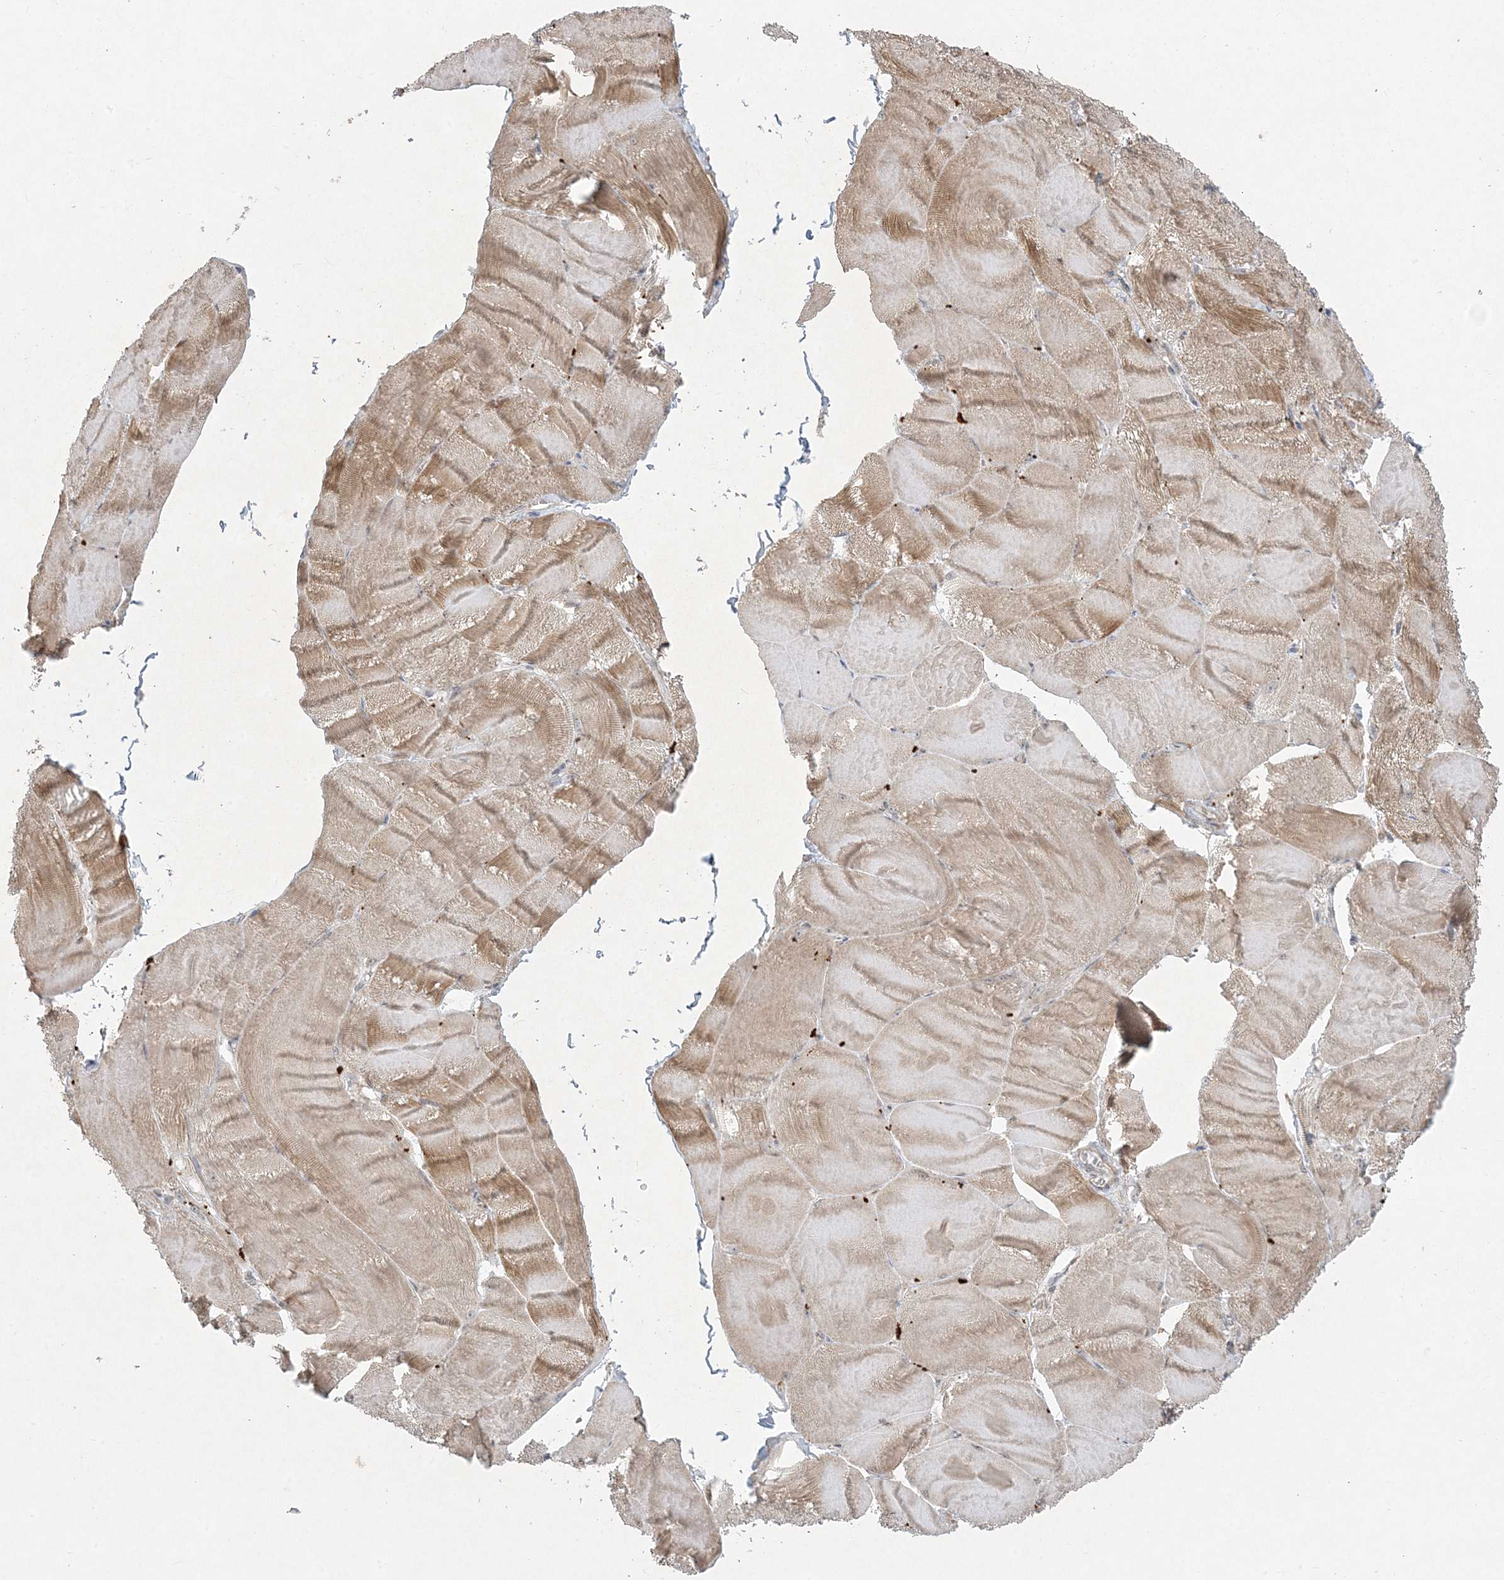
{"staining": {"intensity": "moderate", "quantity": ">75%", "location": "cytoplasmic/membranous"}, "tissue": "skeletal muscle", "cell_type": "Myocytes", "image_type": "normal", "snomed": [{"axis": "morphology", "description": "Normal tissue, NOS"}, {"axis": "morphology", "description": "Basal cell carcinoma"}, {"axis": "topography", "description": "Skeletal muscle"}], "caption": "The photomicrograph shows staining of normal skeletal muscle, revealing moderate cytoplasmic/membranous protein staining (brown color) within myocytes.", "gene": "ZC3H6", "patient": {"sex": "female", "age": 64}}